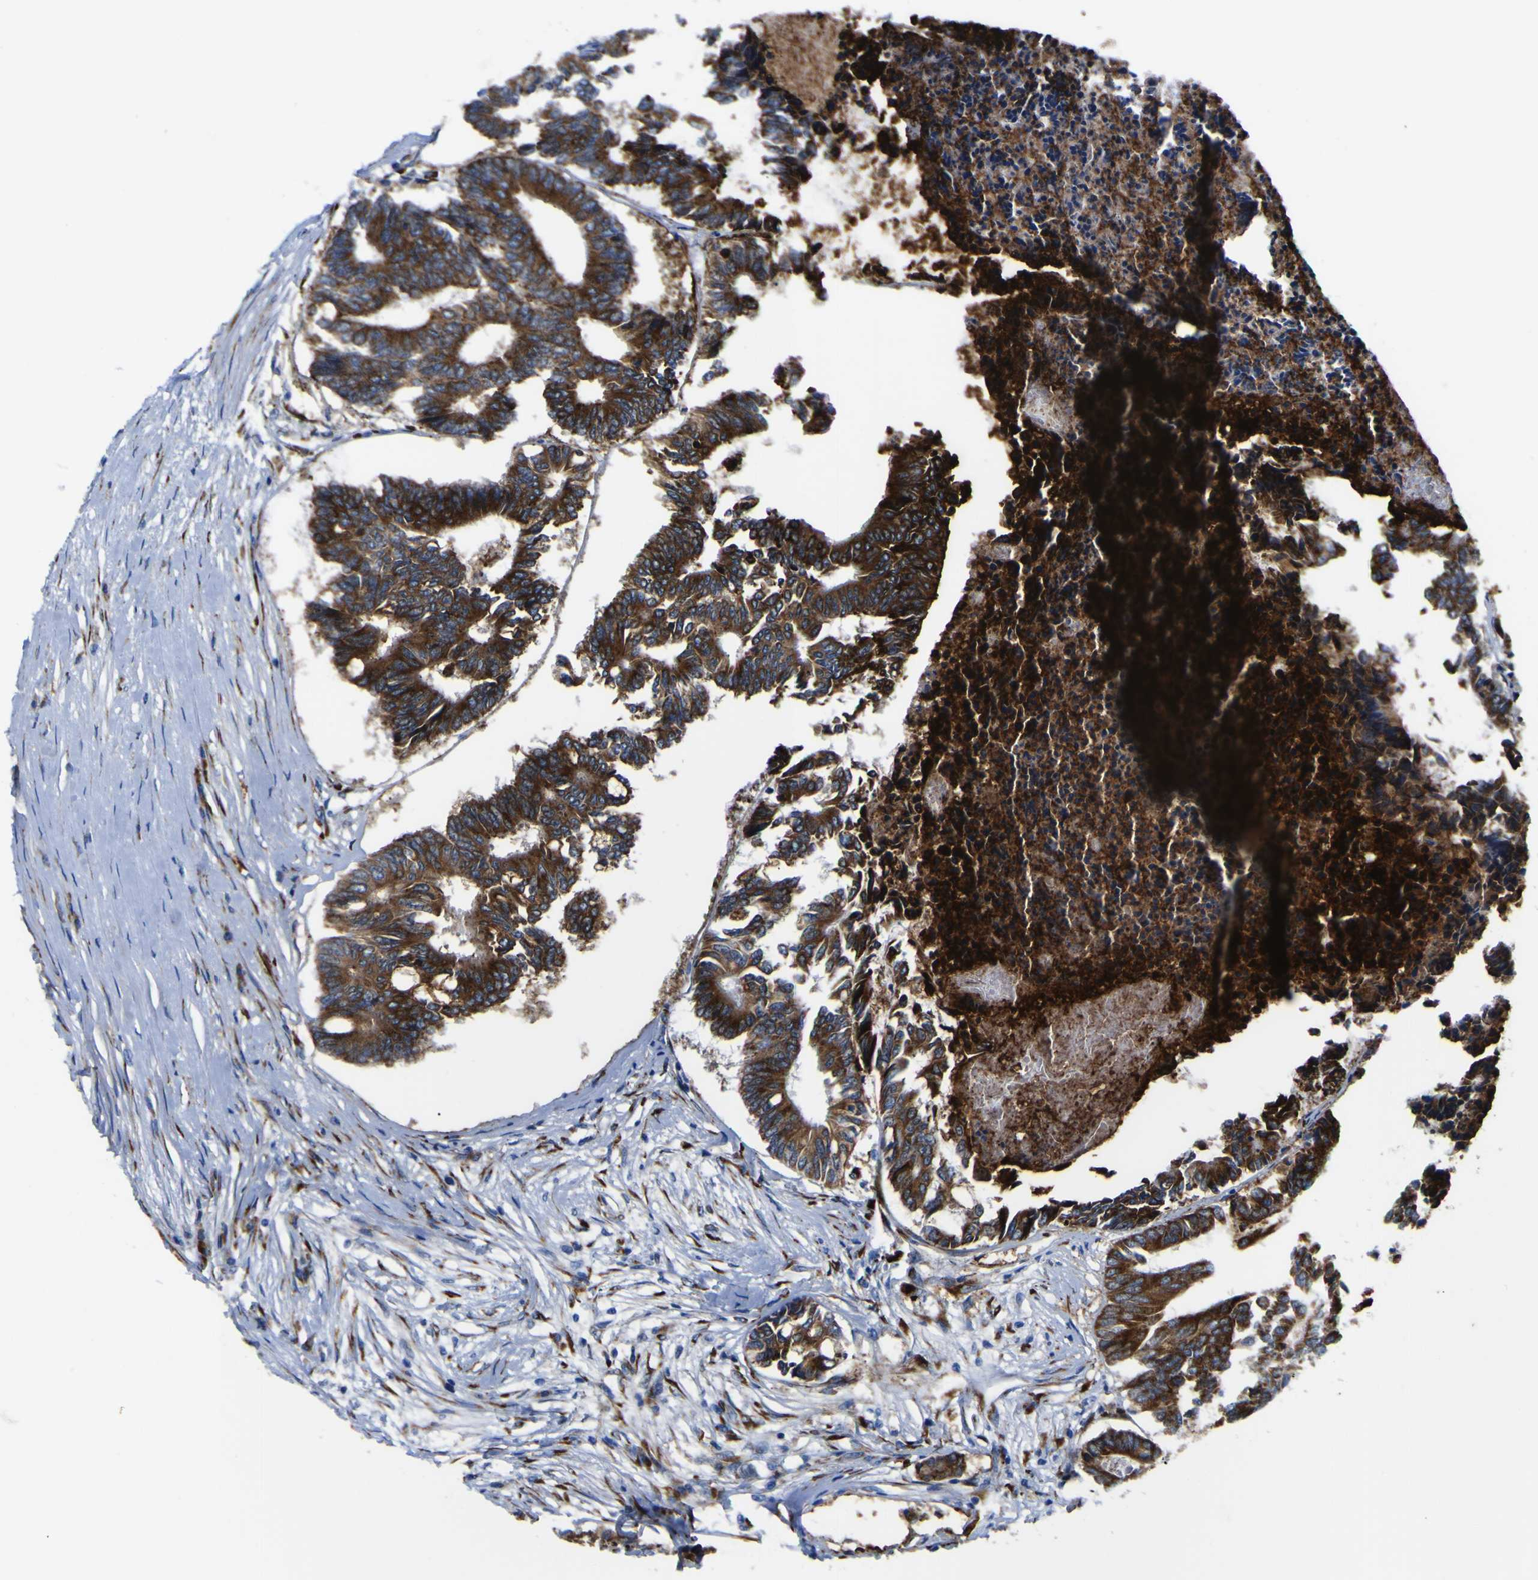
{"staining": {"intensity": "strong", "quantity": "25%-75%", "location": "cytoplasmic/membranous"}, "tissue": "colorectal cancer", "cell_type": "Tumor cells", "image_type": "cancer", "snomed": [{"axis": "morphology", "description": "Adenocarcinoma, NOS"}, {"axis": "topography", "description": "Rectum"}], "caption": "A high amount of strong cytoplasmic/membranous expression is identified in approximately 25%-75% of tumor cells in colorectal cancer (adenocarcinoma) tissue. Nuclei are stained in blue.", "gene": "SCD", "patient": {"sex": "male", "age": 63}}